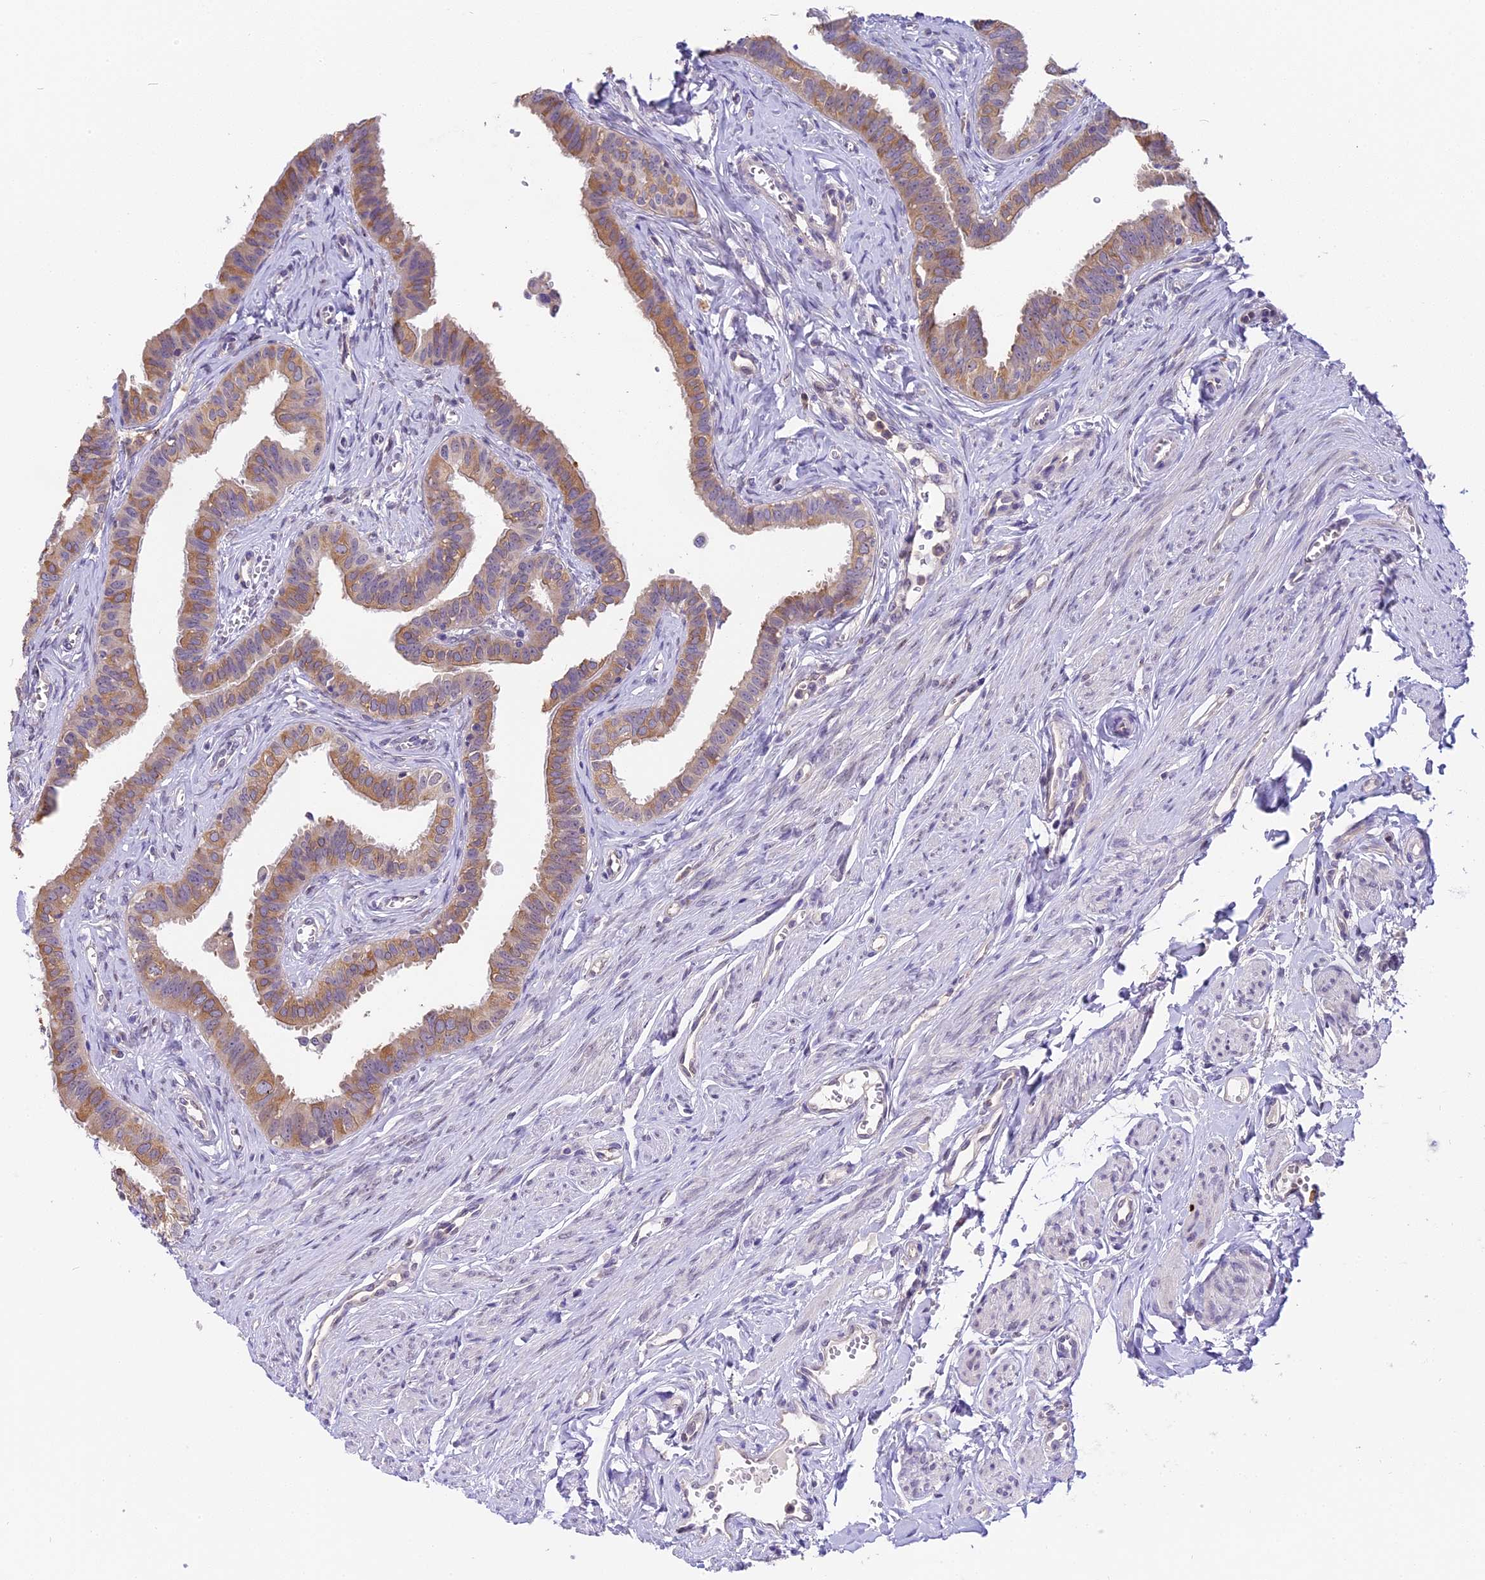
{"staining": {"intensity": "moderate", "quantity": ">75%", "location": "cytoplasmic/membranous"}, "tissue": "fallopian tube", "cell_type": "Glandular cells", "image_type": "normal", "snomed": [{"axis": "morphology", "description": "Normal tissue, NOS"}, {"axis": "morphology", "description": "Carcinoma, NOS"}, {"axis": "topography", "description": "Fallopian tube"}, {"axis": "topography", "description": "Ovary"}], "caption": "Benign fallopian tube displays moderate cytoplasmic/membranous positivity in about >75% of glandular cells, visualized by immunohistochemistry.", "gene": "BSCL2", "patient": {"sex": "female", "age": 59}}